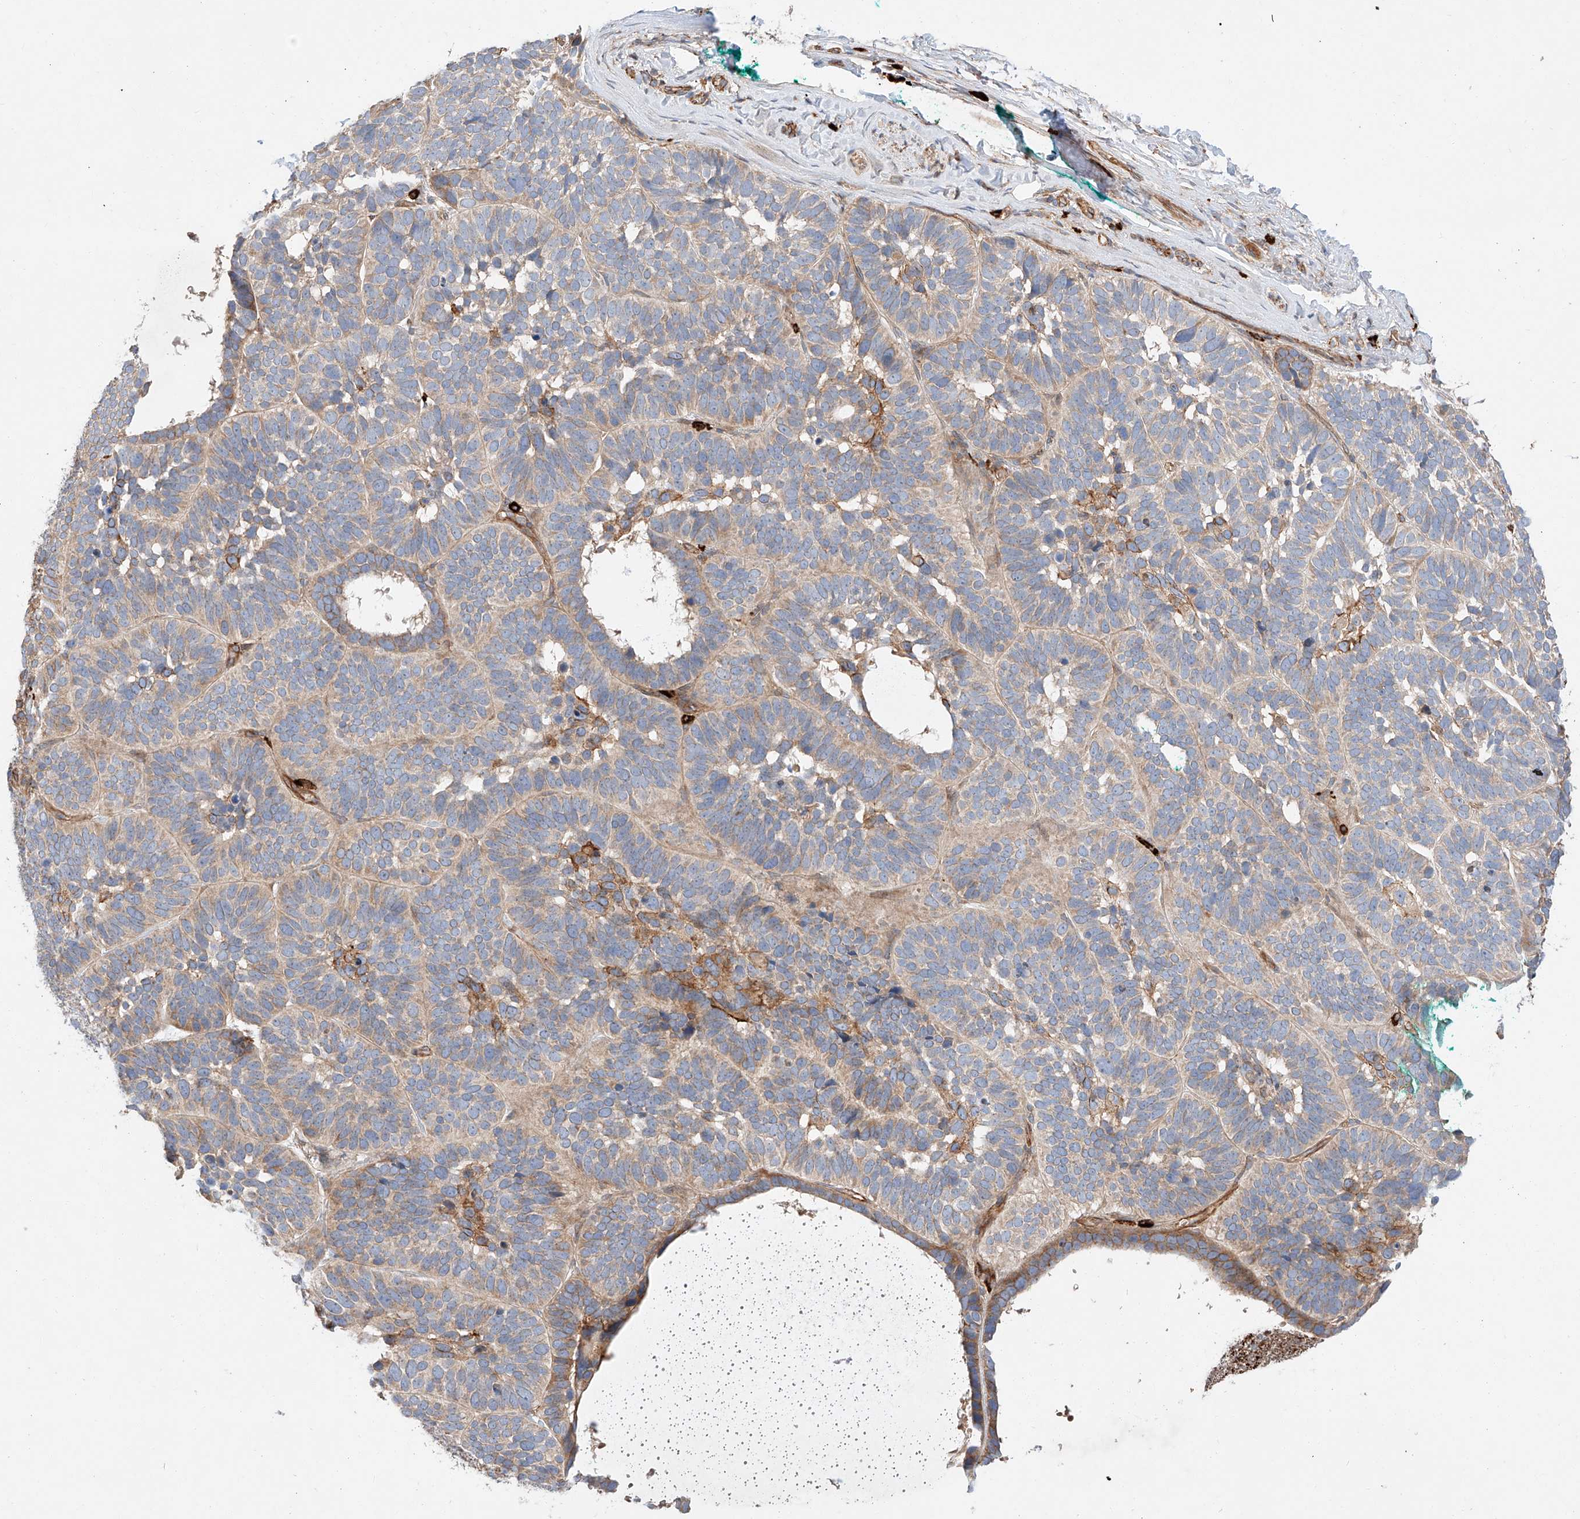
{"staining": {"intensity": "moderate", "quantity": "25%-75%", "location": "cytoplasmic/membranous"}, "tissue": "skin cancer", "cell_type": "Tumor cells", "image_type": "cancer", "snomed": [{"axis": "morphology", "description": "Basal cell carcinoma"}, {"axis": "topography", "description": "Skin"}], "caption": "Immunohistochemical staining of human skin basal cell carcinoma displays medium levels of moderate cytoplasmic/membranous staining in approximately 25%-75% of tumor cells.", "gene": "MINDY4", "patient": {"sex": "male", "age": 62}}